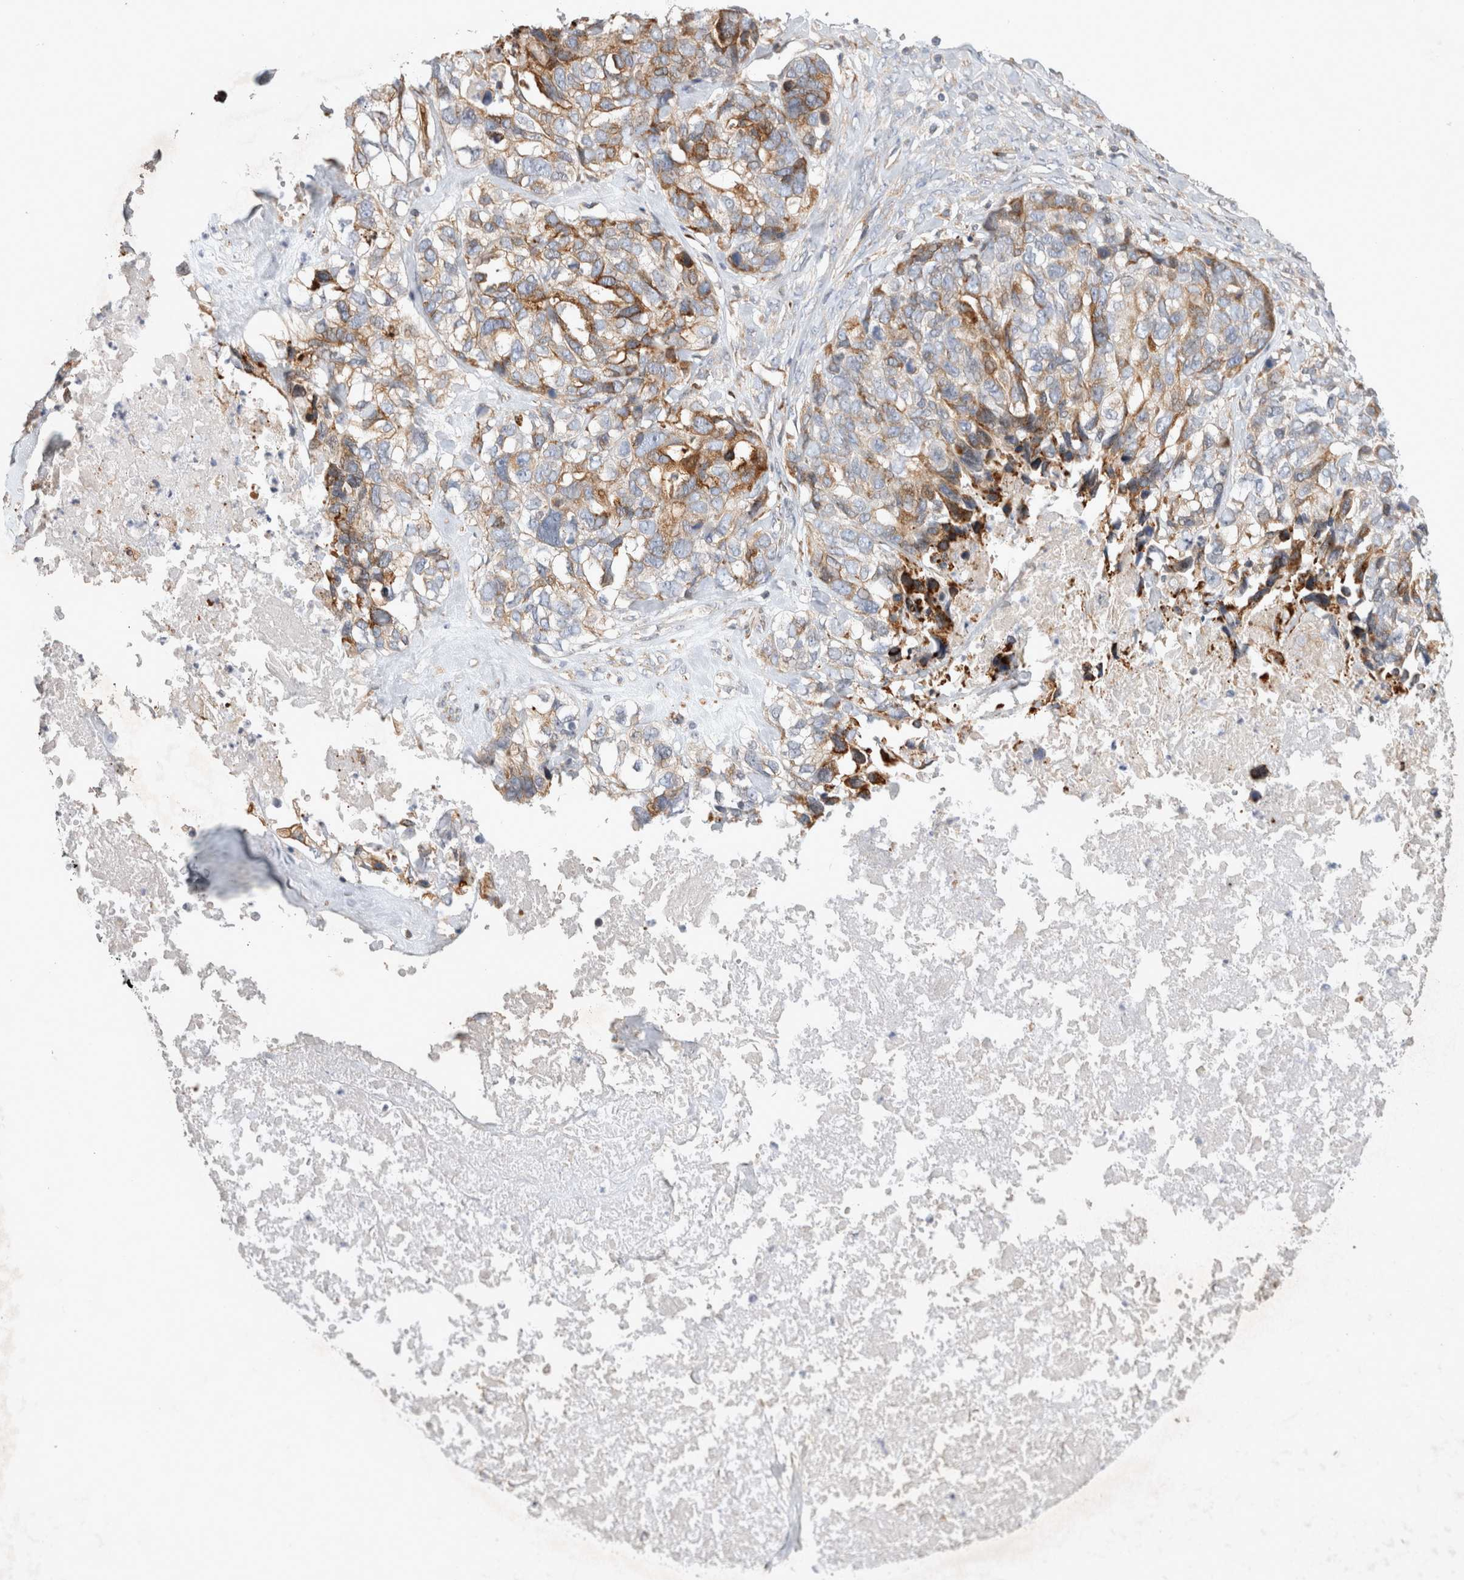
{"staining": {"intensity": "moderate", "quantity": "<25%", "location": "cytoplasmic/membranous"}, "tissue": "ovarian cancer", "cell_type": "Tumor cells", "image_type": "cancer", "snomed": [{"axis": "morphology", "description": "Cystadenocarcinoma, serous, NOS"}, {"axis": "topography", "description": "Ovary"}], "caption": "This histopathology image shows immunohistochemistry (IHC) staining of ovarian cancer (serous cystadenocarcinoma), with low moderate cytoplasmic/membranous expression in approximately <25% of tumor cells.", "gene": "TRMT9B", "patient": {"sex": "female", "age": 79}}